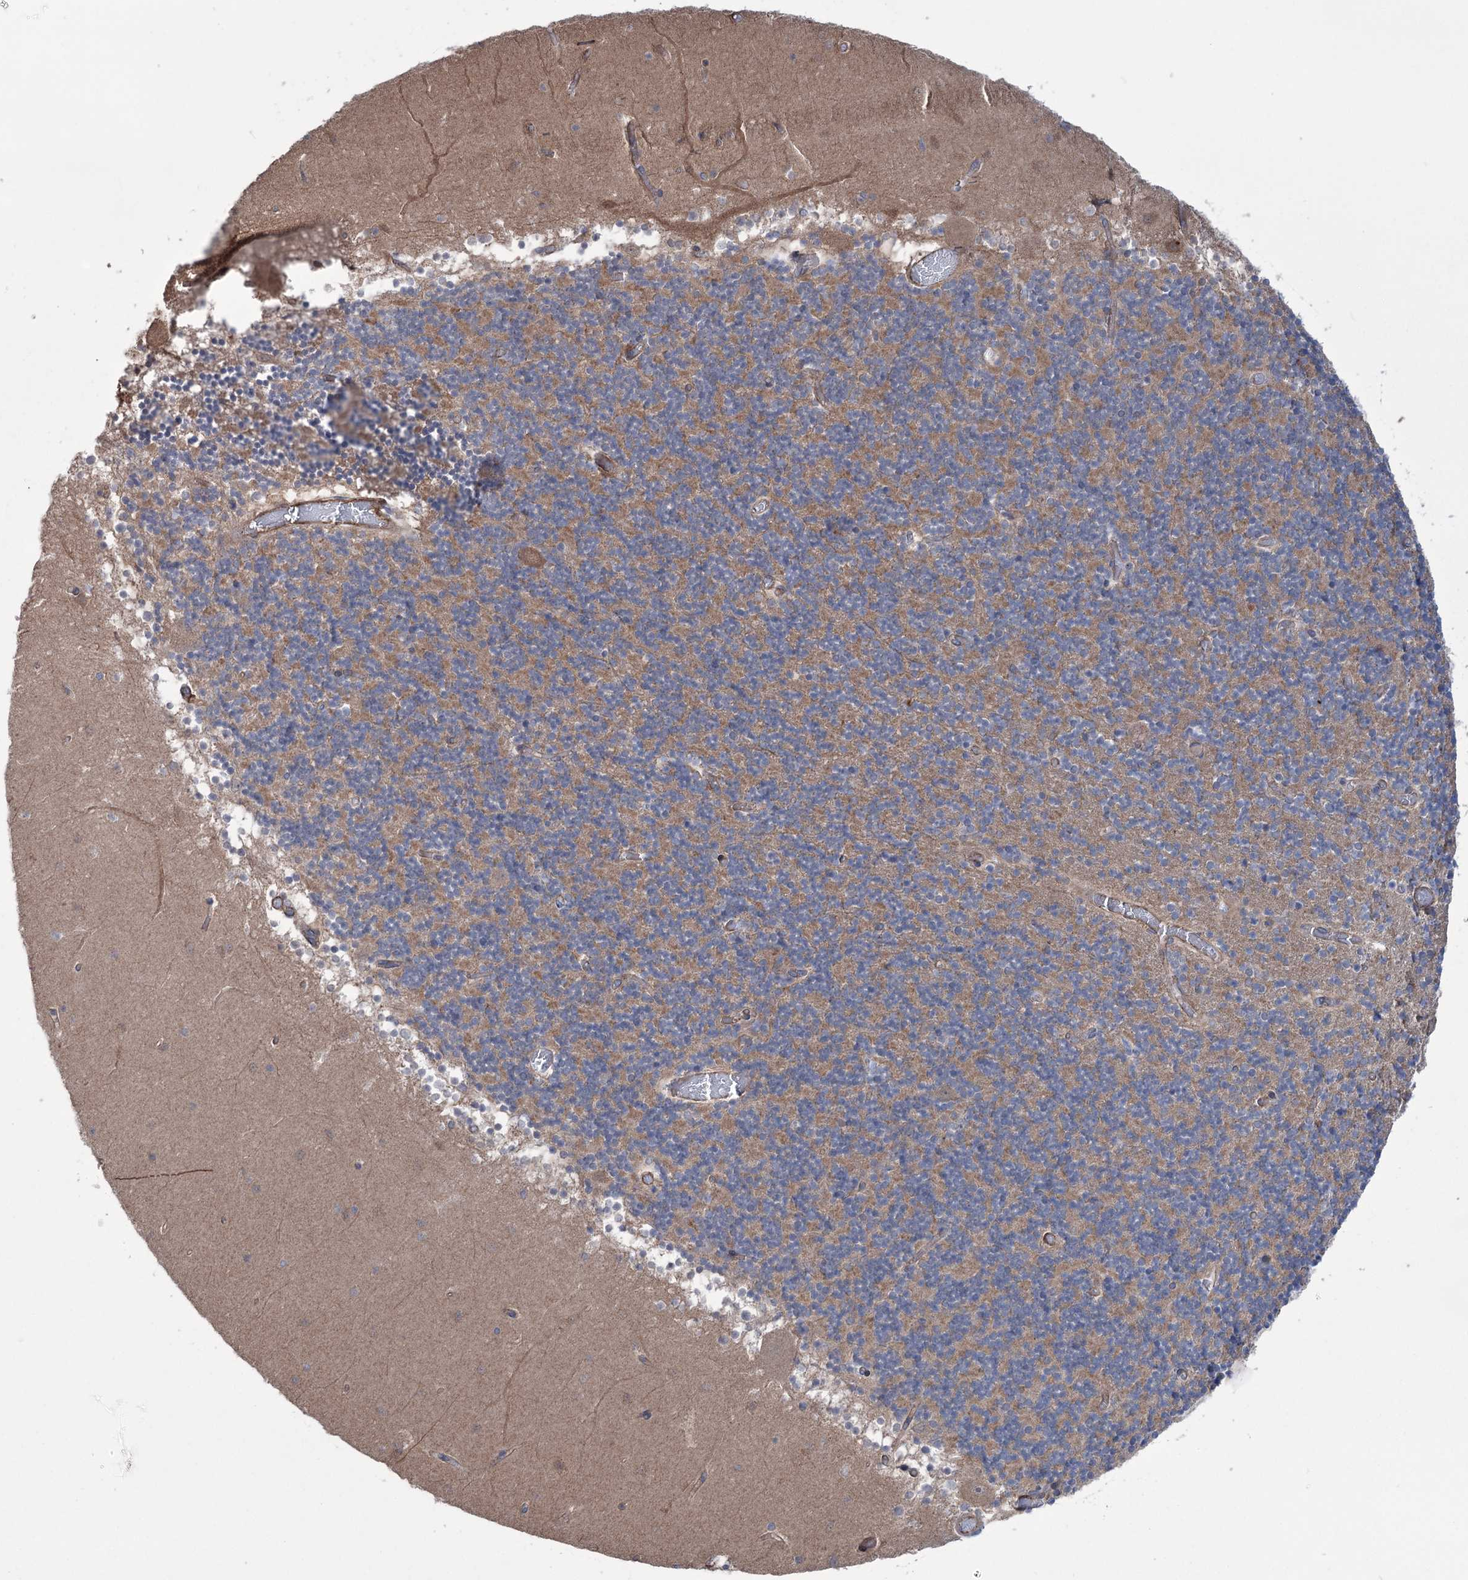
{"staining": {"intensity": "moderate", "quantity": "25%-75%", "location": "cytoplasmic/membranous"}, "tissue": "cerebellum", "cell_type": "Cells in granular layer", "image_type": "normal", "snomed": [{"axis": "morphology", "description": "Normal tissue, NOS"}, {"axis": "topography", "description": "Cerebellum"}], "caption": "Immunohistochemistry micrograph of normal cerebellum stained for a protein (brown), which displays medium levels of moderate cytoplasmic/membranous expression in approximately 25%-75% of cells in granular layer.", "gene": "TRIM71", "patient": {"sex": "female", "age": 28}}